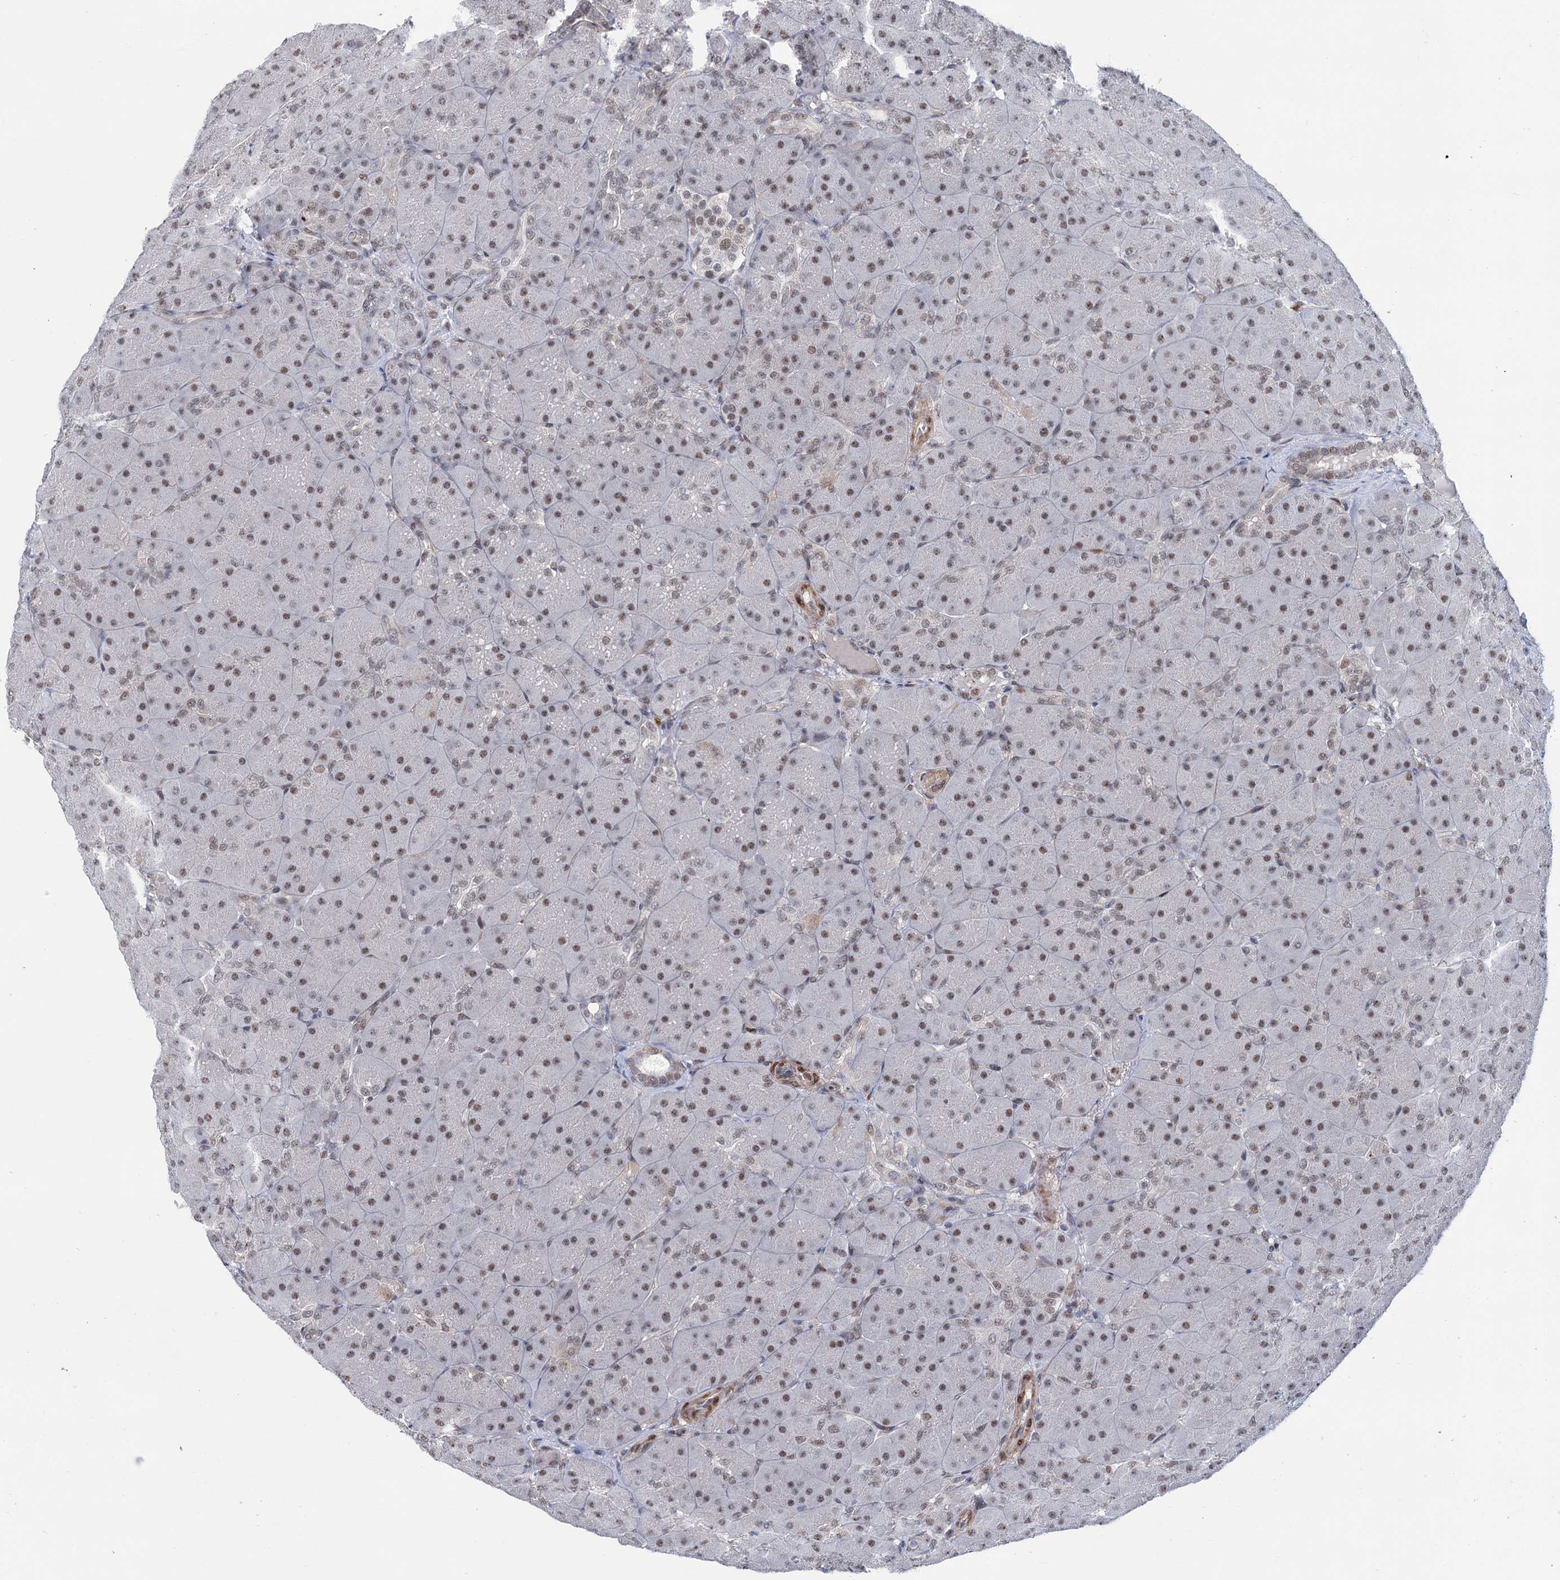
{"staining": {"intensity": "moderate", "quantity": "<25%", "location": "cytoplasmic/membranous,nuclear"}, "tissue": "pancreas", "cell_type": "Exocrine glandular cells", "image_type": "normal", "snomed": [{"axis": "morphology", "description": "Normal tissue, NOS"}, {"axis": "topography", "description": "Pancreas"}], "caption": "Exocrine glandular cells demonstrate moderate cytoplasmic/membranous,nuclear positivity in about <25% of cells in benign pancreas.", "gene": "FAM53A", "patient": {"sex": "male", "age": 66}}